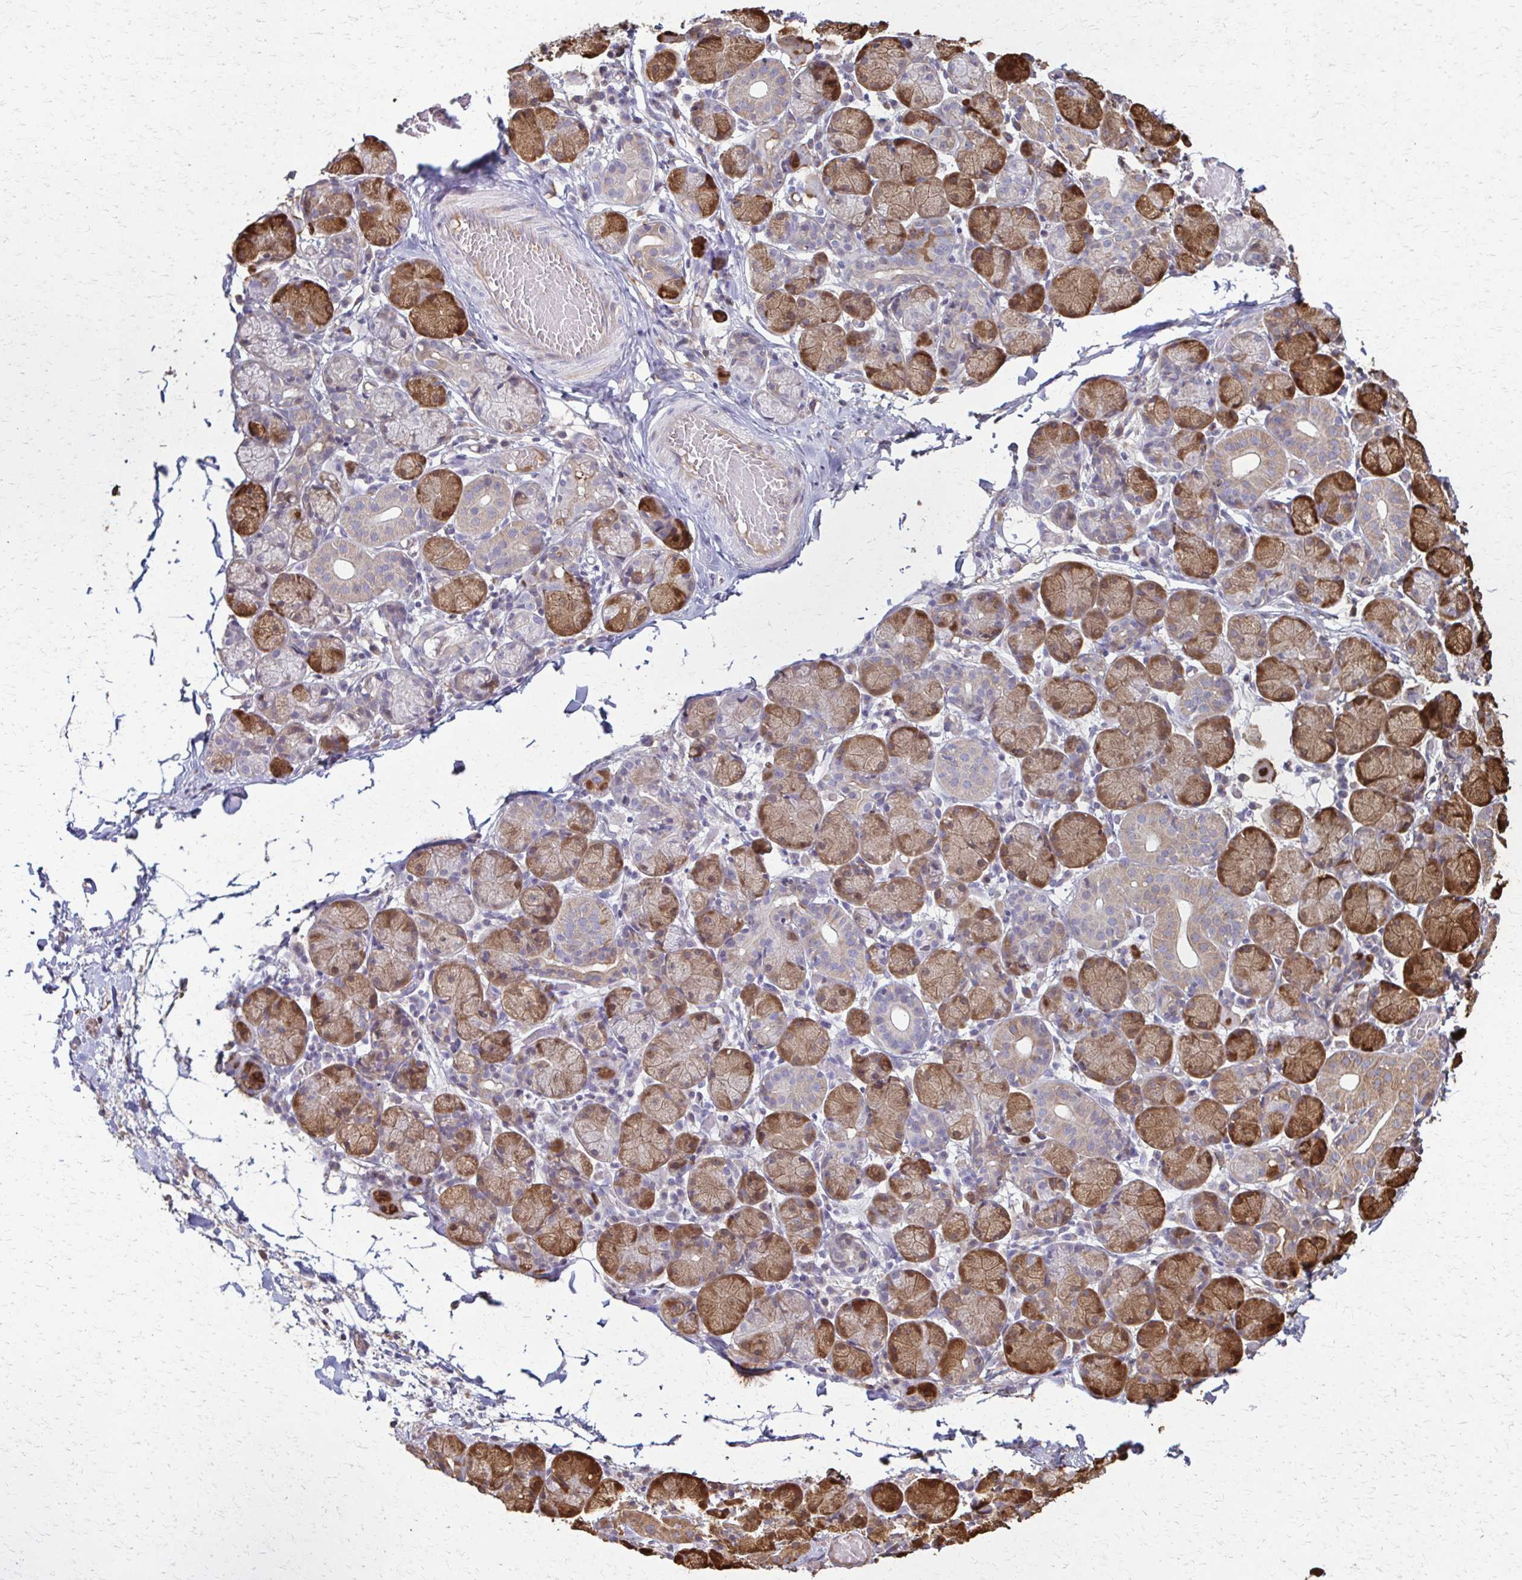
{"staining": {"intensity": "strong", "quantity": "<25%", "location": "cytoplasmic/membranous"}, "tissue": "salivary gland", "cell_type": "Glandular cells", "image_type": "normal", "snomed": [{"axis": "morphology", "description": "Normal tissue, NOS"}, {"axis": "topography", "description": "Salivary gland"}], "caption": "An immunohistochemistry (IHC) image of benign tissue is shown. Protein staining in brown shows strong cytoplasmic/membranous positivity in salivary gland within glandular cells.", "gene": "IL18BP", "patient": {"sex": "female", "age": 24}}